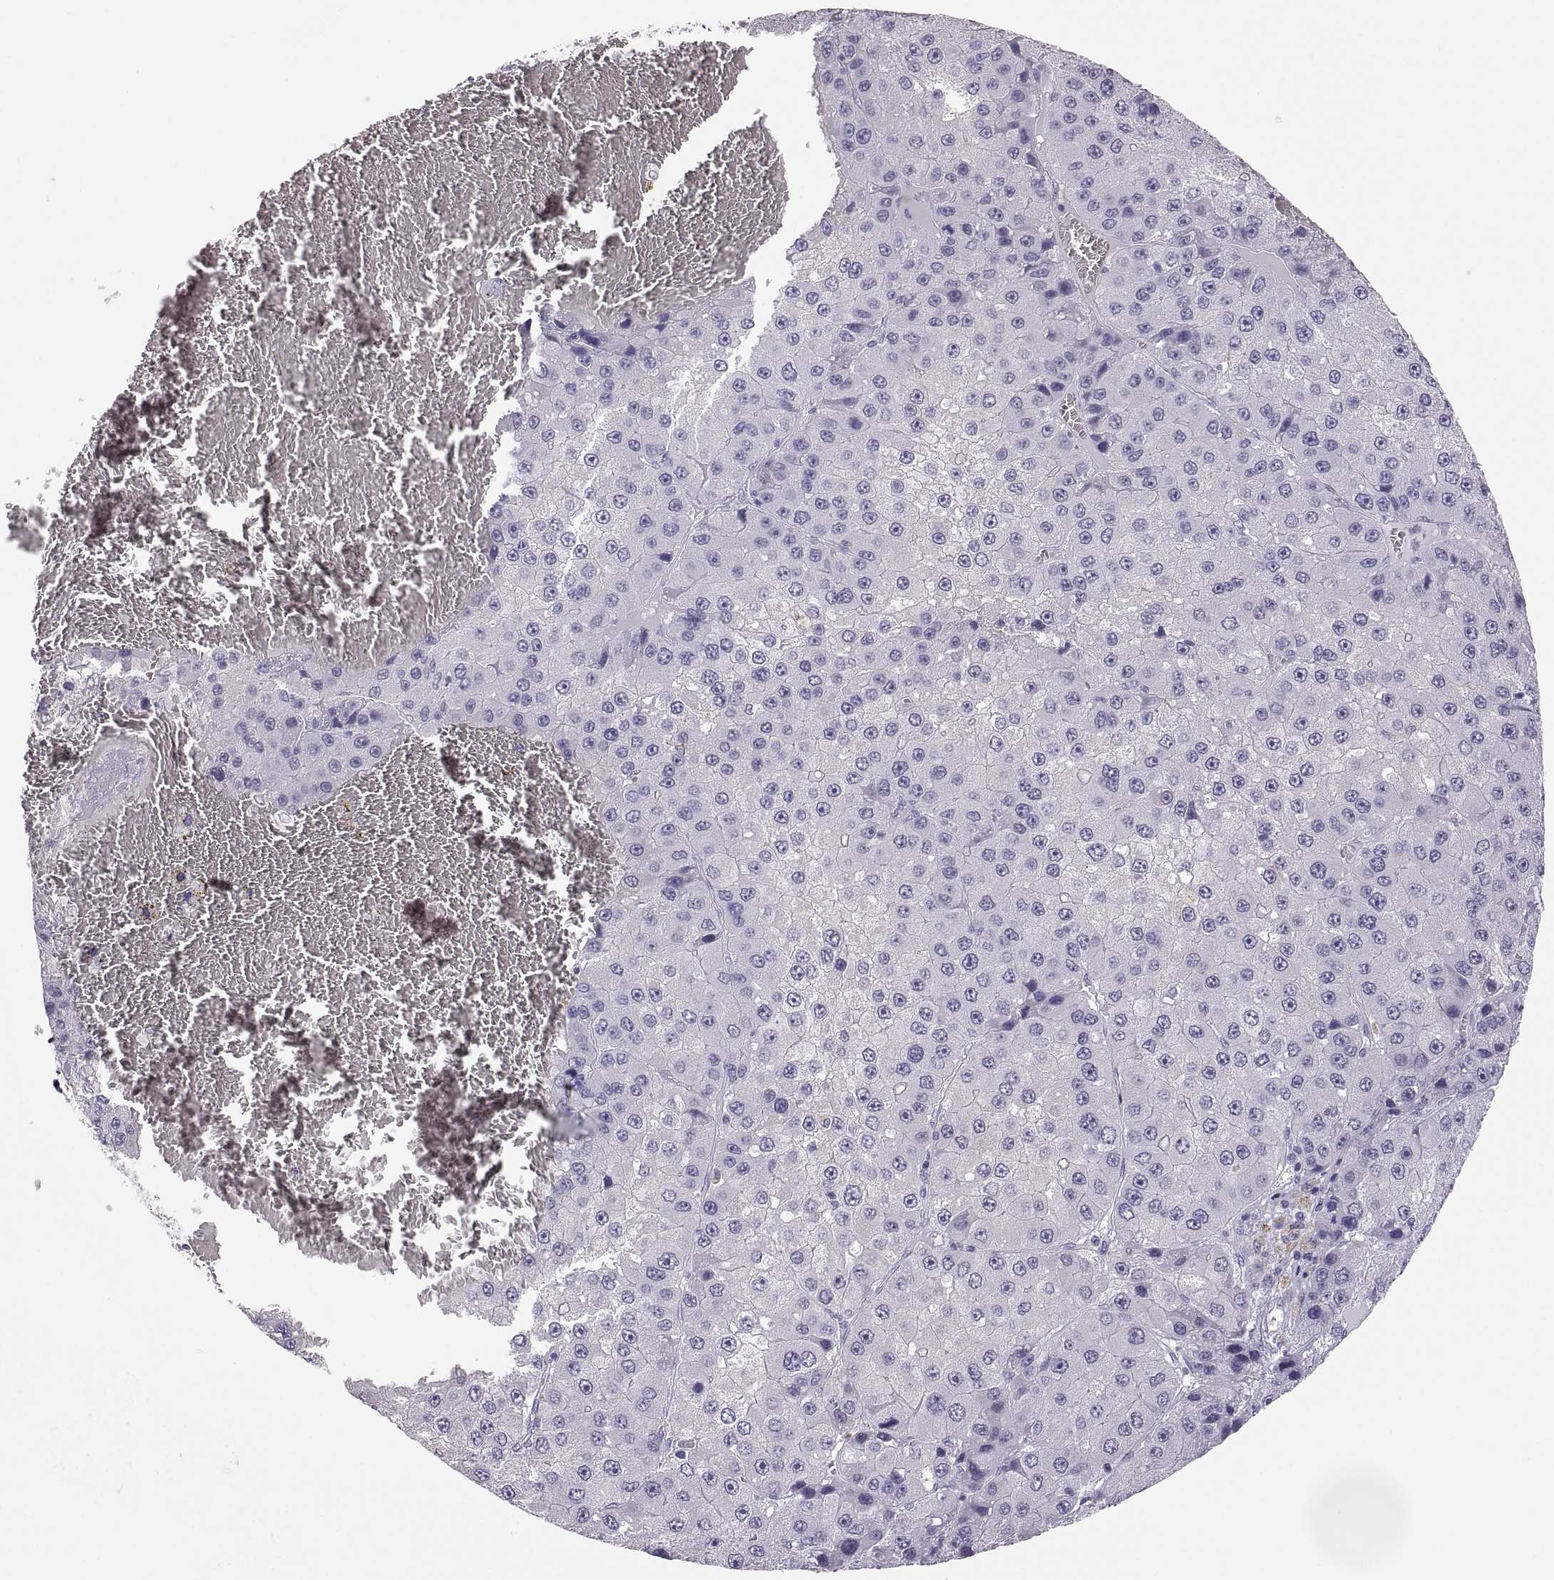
{"staining": {"intensity": "negative", "quantity": "none", "location": "none"}, "tissue": "liver cancer", "cell_type": "Tumor cells", "image_type": "cancer", "snomed": [{"axis": "morphology", "description": "Carcinoma, Hepatocellular, NOS"}, {"axis": "topography", "description": "Liver"}], "caption": "This is an immunohistochemistry photomicrograph of human liver cancer (hepatocellular carcinoma). There is no expression in tumor cells.", "gene": "COL9A3", "patient": {"sex": "female", "age": 73}}